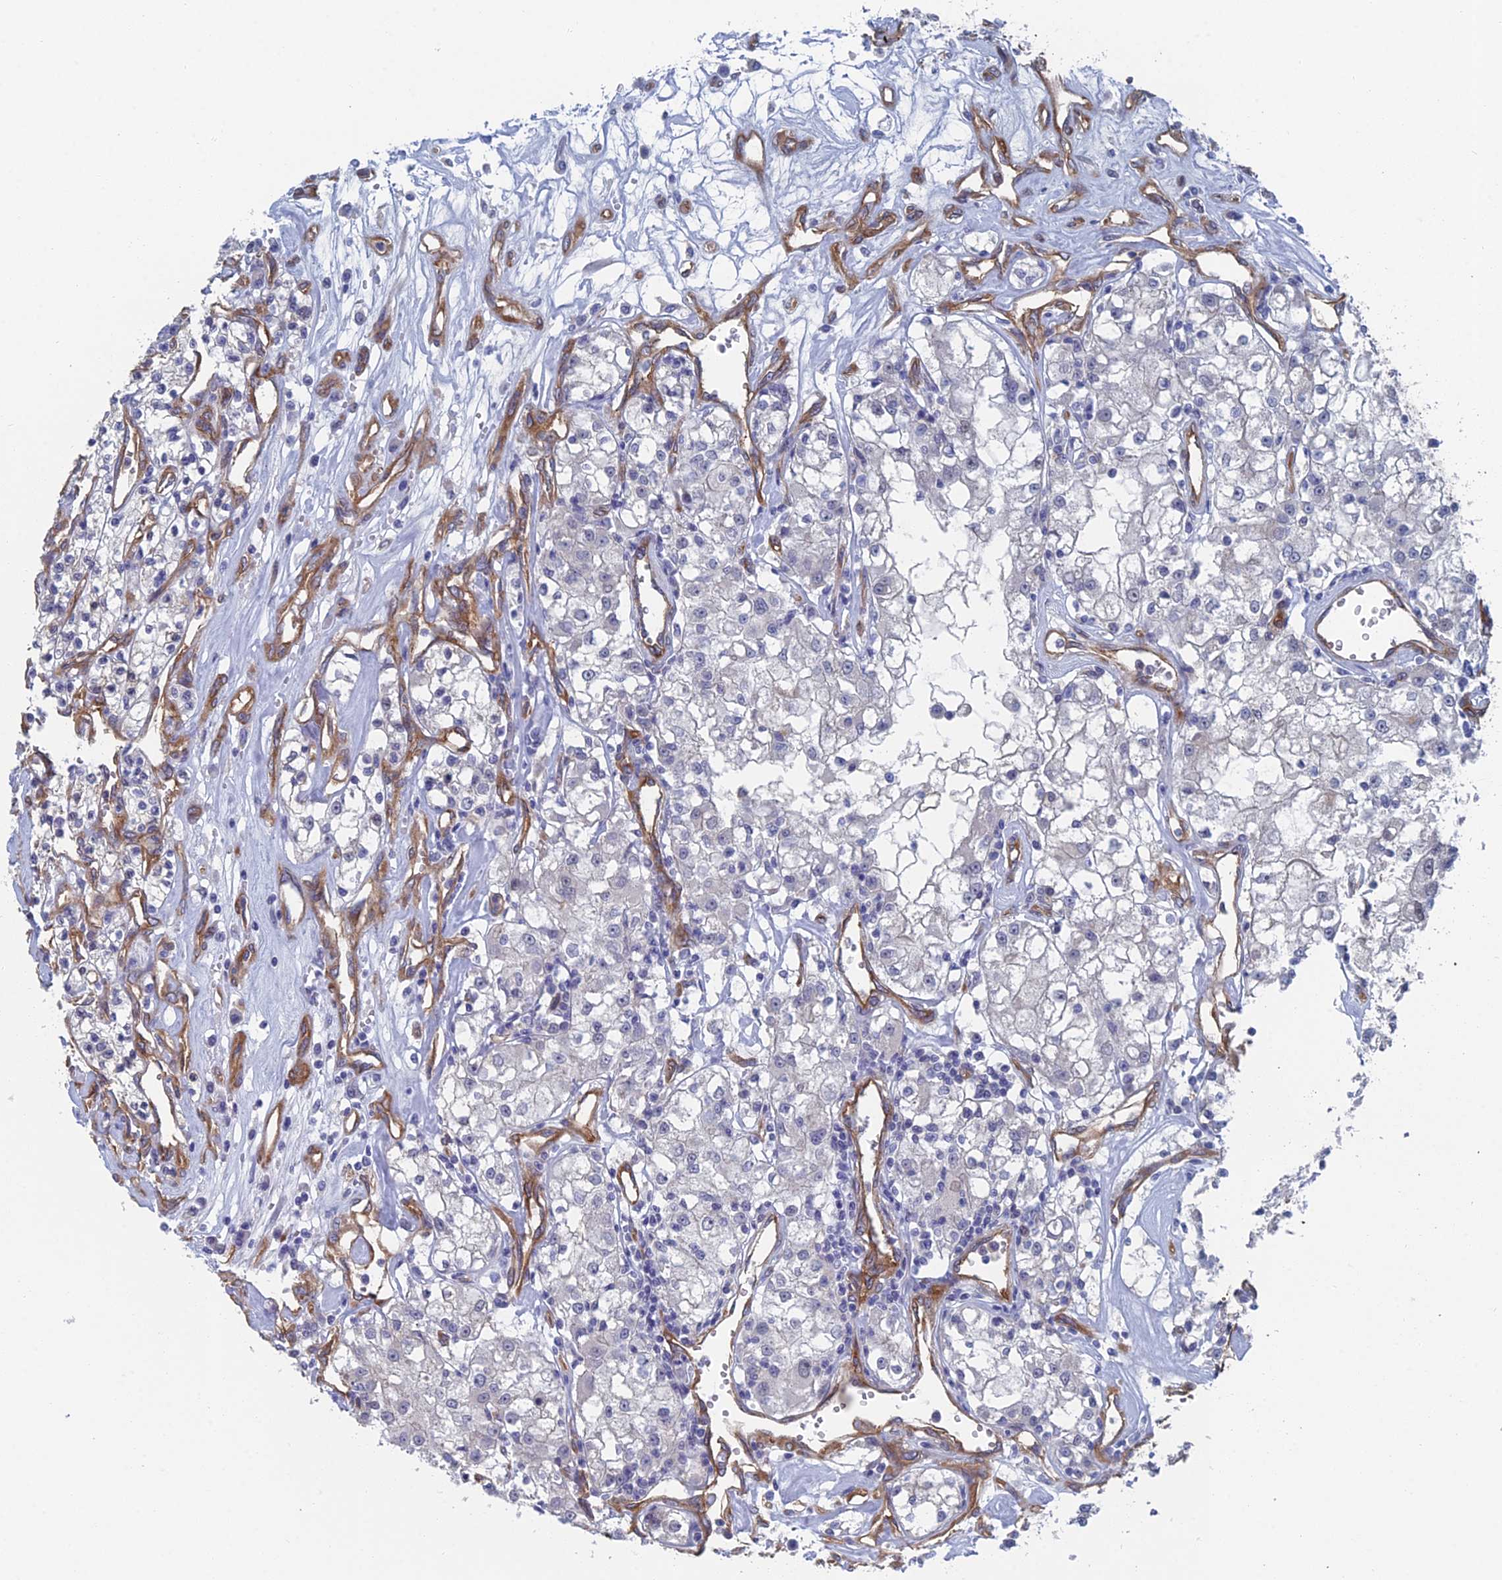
{"staining": {"intensity": "negative", "quantity": "none", "location": "none"}, "tissue": "renal cancer", "cell_type": "Tumor cells", "image_type": "cancer", "snomed": [{"axis": "morphology", "description": "Adenocarcinoma, NOS"}, {"axis": "topography", "description": "Kidney"}], "caption": "Tumor cells show no significant protein staining in renal adenocarcinoma.", "gene": "ARAP3", "patient": {"sex": "female", "age": 59}}